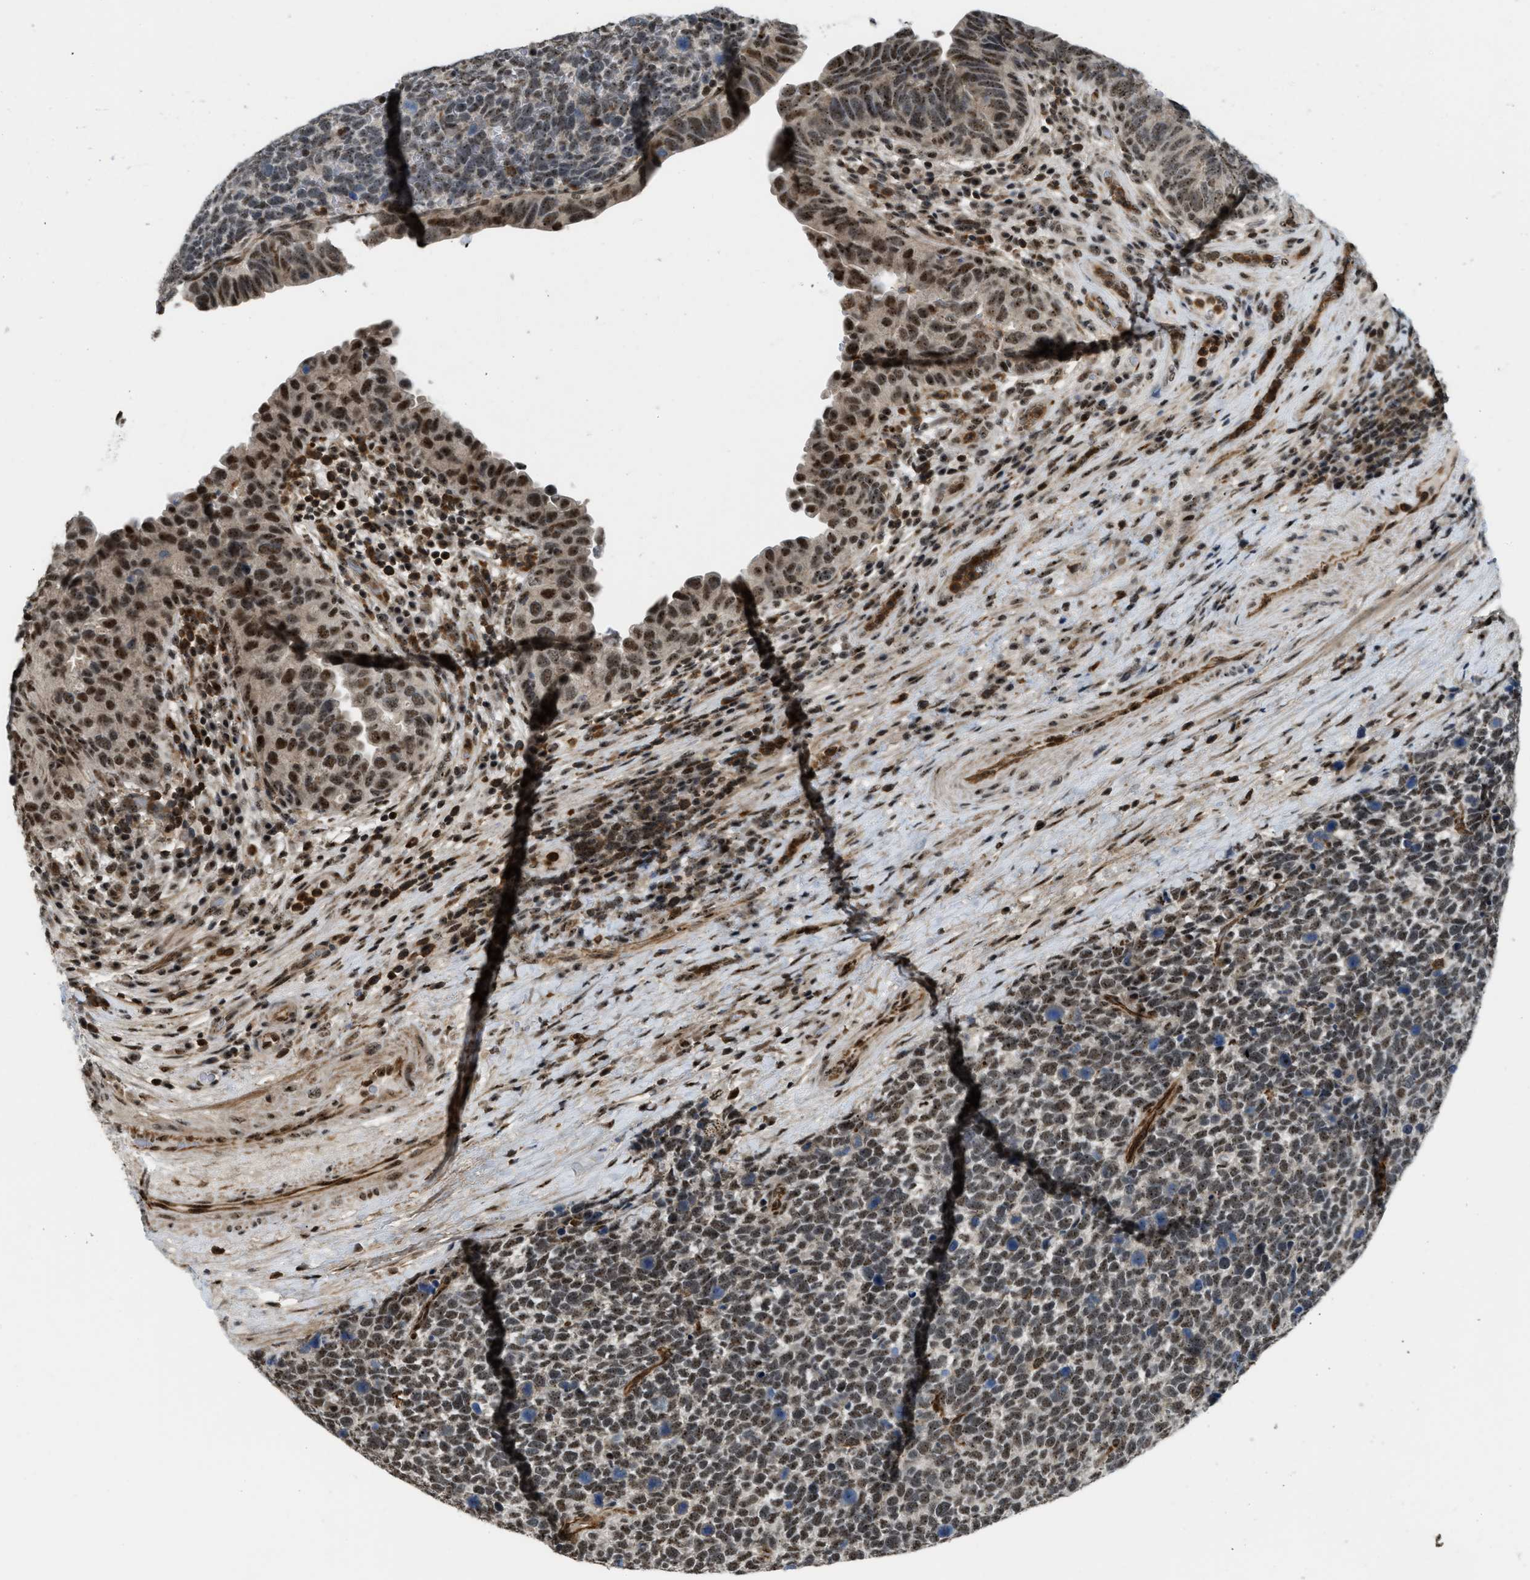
{"staining": {"intensity": "moderate", "quantity": "25%-75%", "location": "nuclear"}, "tissue": "urothelial cancer", "cell_type": "Tumor cells", "image_type": "cancer", "snomed": [{"axis": "morphology", "description": "Urothelial carcinoma, High grade"}, {"axis": "topography", "description": "Urinary bladder"}], "caption": "Immunohistochemical staining of human urothelial cancer demonstrates moderate nuclear protein staining in approximately 25%-75% of tumor cells.", "gene": "E2F1", "patient": {"sex": "female", "age": 82}}